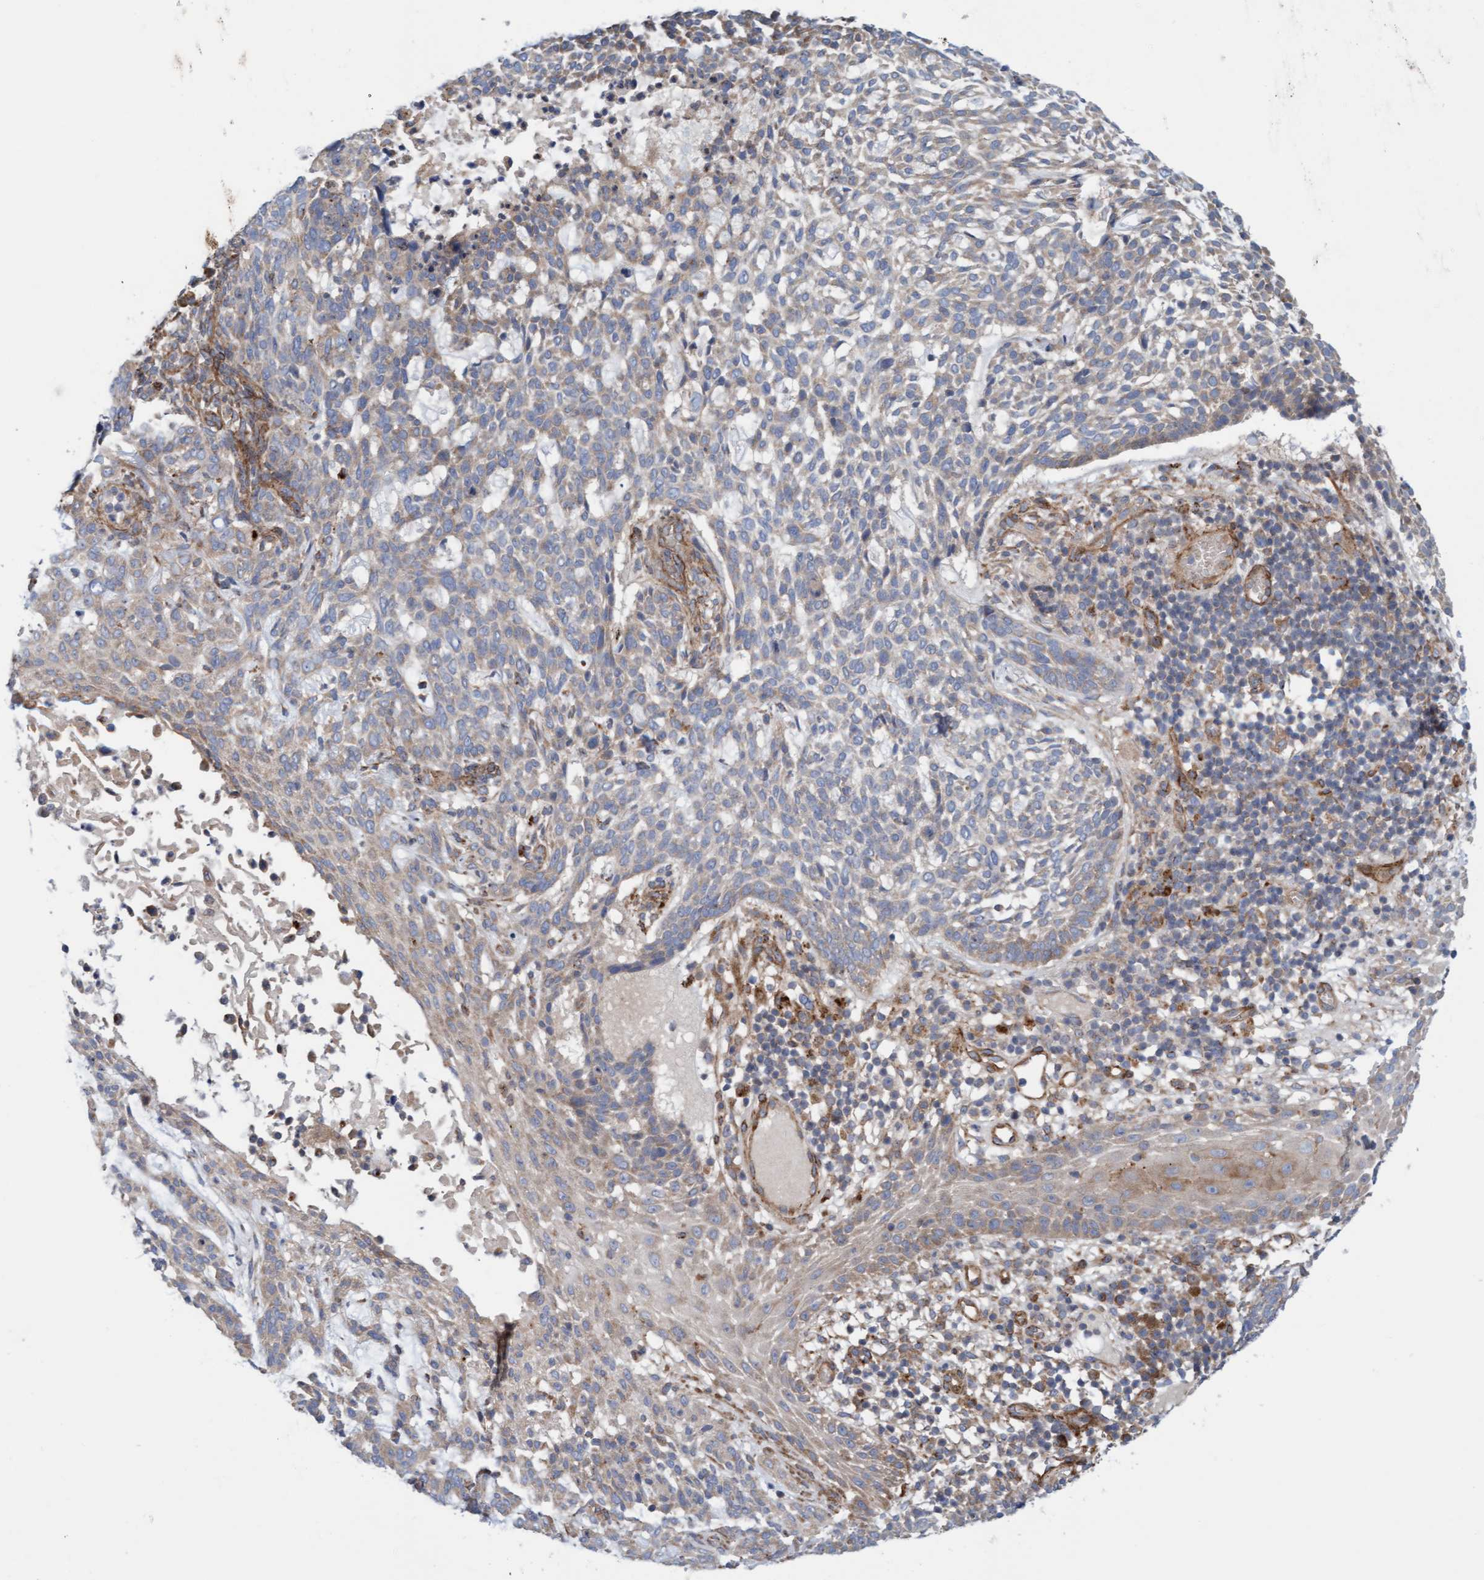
{"staining": {"intensity": "weak", "quantity": "<25%", "location": "cytoplasmic/membranous"}, "tissue": "skin cancer", "cell_type": "Tumor cells", "image_type": "cancer", "snomed": [{"axis": "morphology", "description": "Basal cell carcinoma"}, {"axis": "topography", "description": "Skin"}], "caption": "Skin basal cell carcinoma stained for a protein using immunohistochemistry displays no expression tumor cells.", "gene": "CDK5RAP3", "patient": {"sex": "female", "age": 64}}